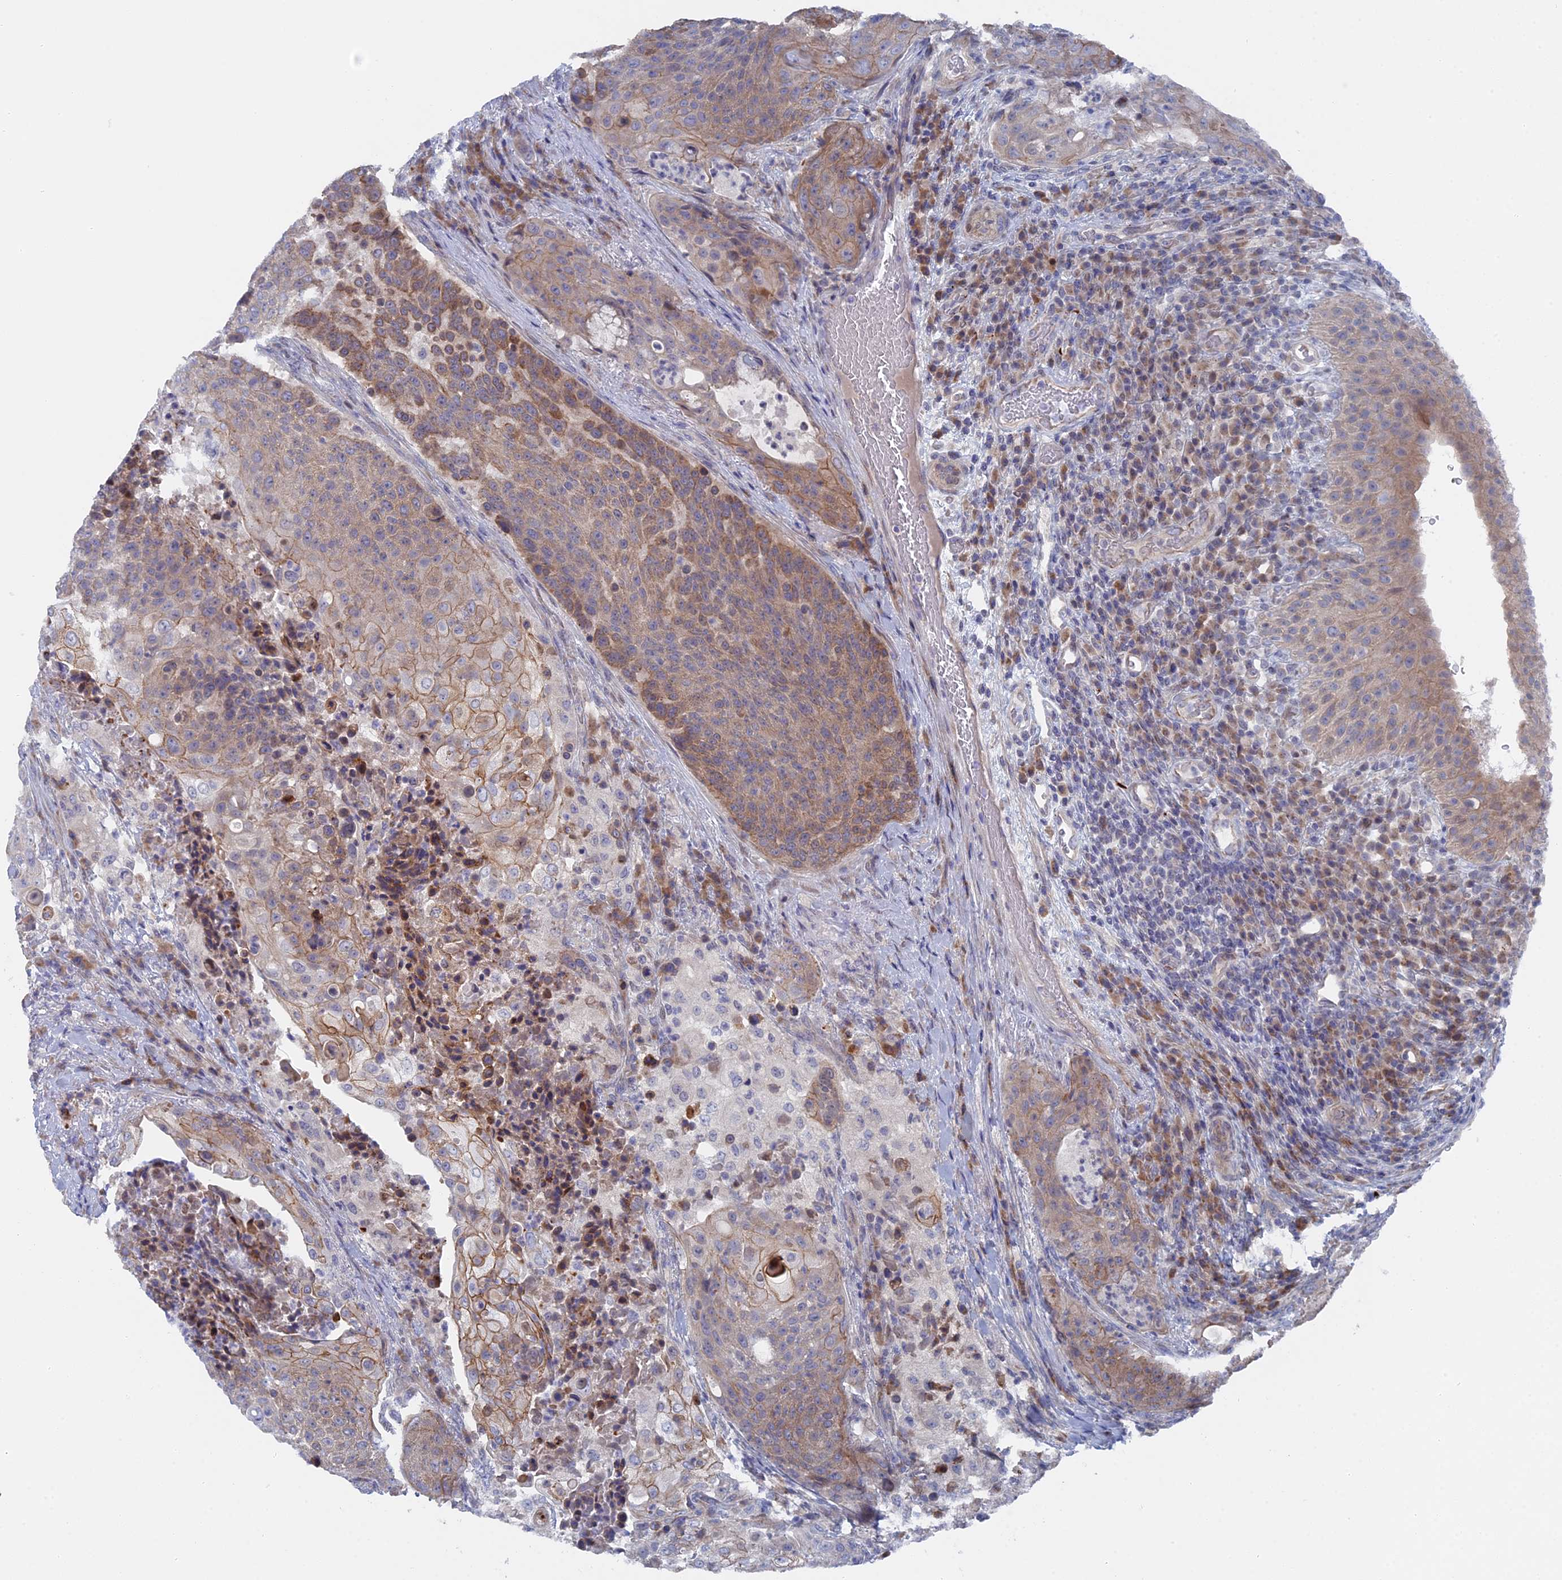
{"staining": {"intensity": "moderate", "quantity": "25%-75%", "location": "cytoplasmic/membranous"}, "tissue": "urothelial cancer", "cell_type": "Tumor cells", "image_type": "cancer", "snomed": [{"axis": "morphology", "description": "Urothelial carcinoma, High grade"}, {"axis": "topography", "description": "Urinary bladder"}], "caption": "About 25%-75% of tumor cells in urothelial cancer exhibit moderate cytoplasmic/membranous protein expression as visualized by brown immunohistochemical staining.", "gene": "TMEM161A", "patient": {"sex": "female", "age": 63}}